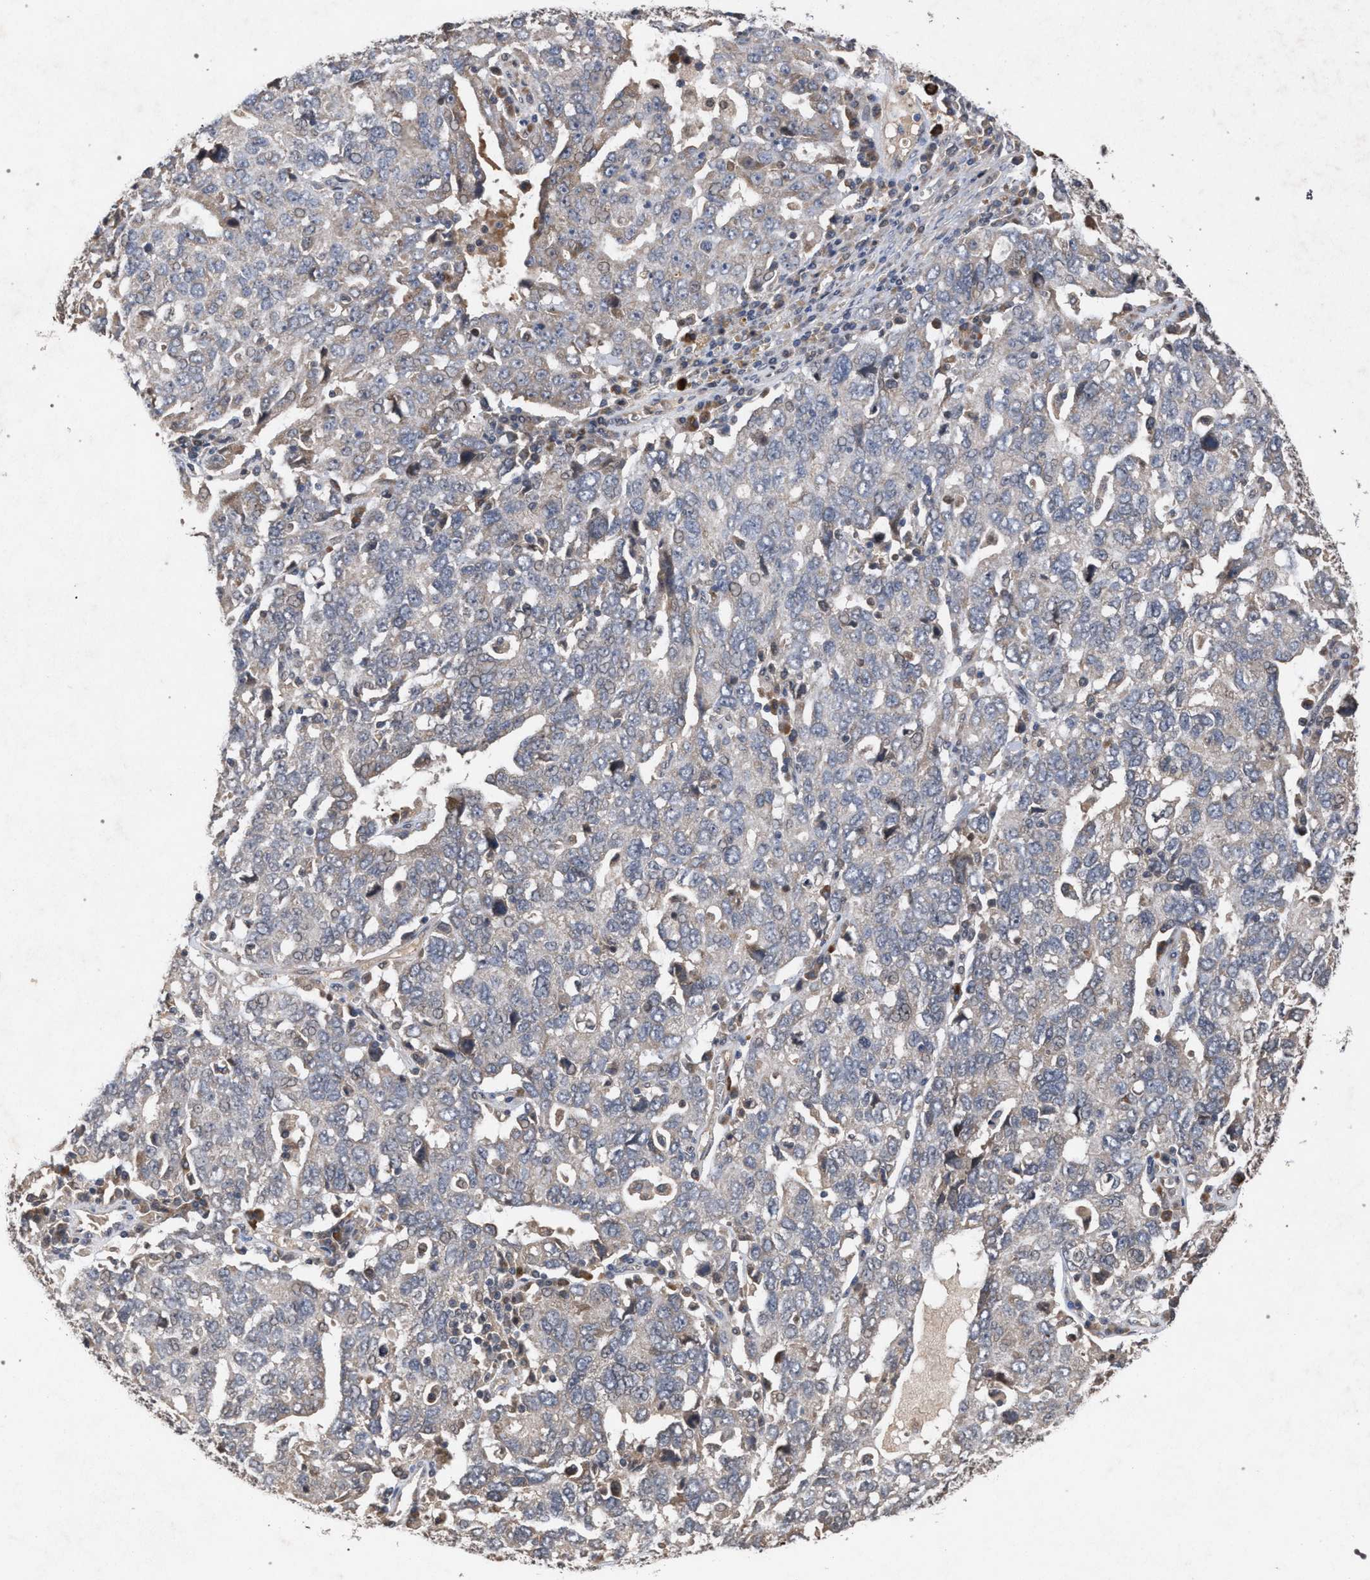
{"staining": {"intensity": "negative", "quantity": "none", "location": "none"}, "tissue": "ovarian cancer", "cell_type": "Tumor cells", "image_type": "cancer", "snomed": [{"axis": "morphology", "description": "Carcinoma, endometroid"}, {"axis": "topography", "description": "Ovary"}], "caption": "Immunohistochemistry (IHC) of ovarian endometroid carcinoma exhibits no positivity in tumor cells.", "gene": "SLC4A4", "patient": {"sex": "female", "age": 62}}